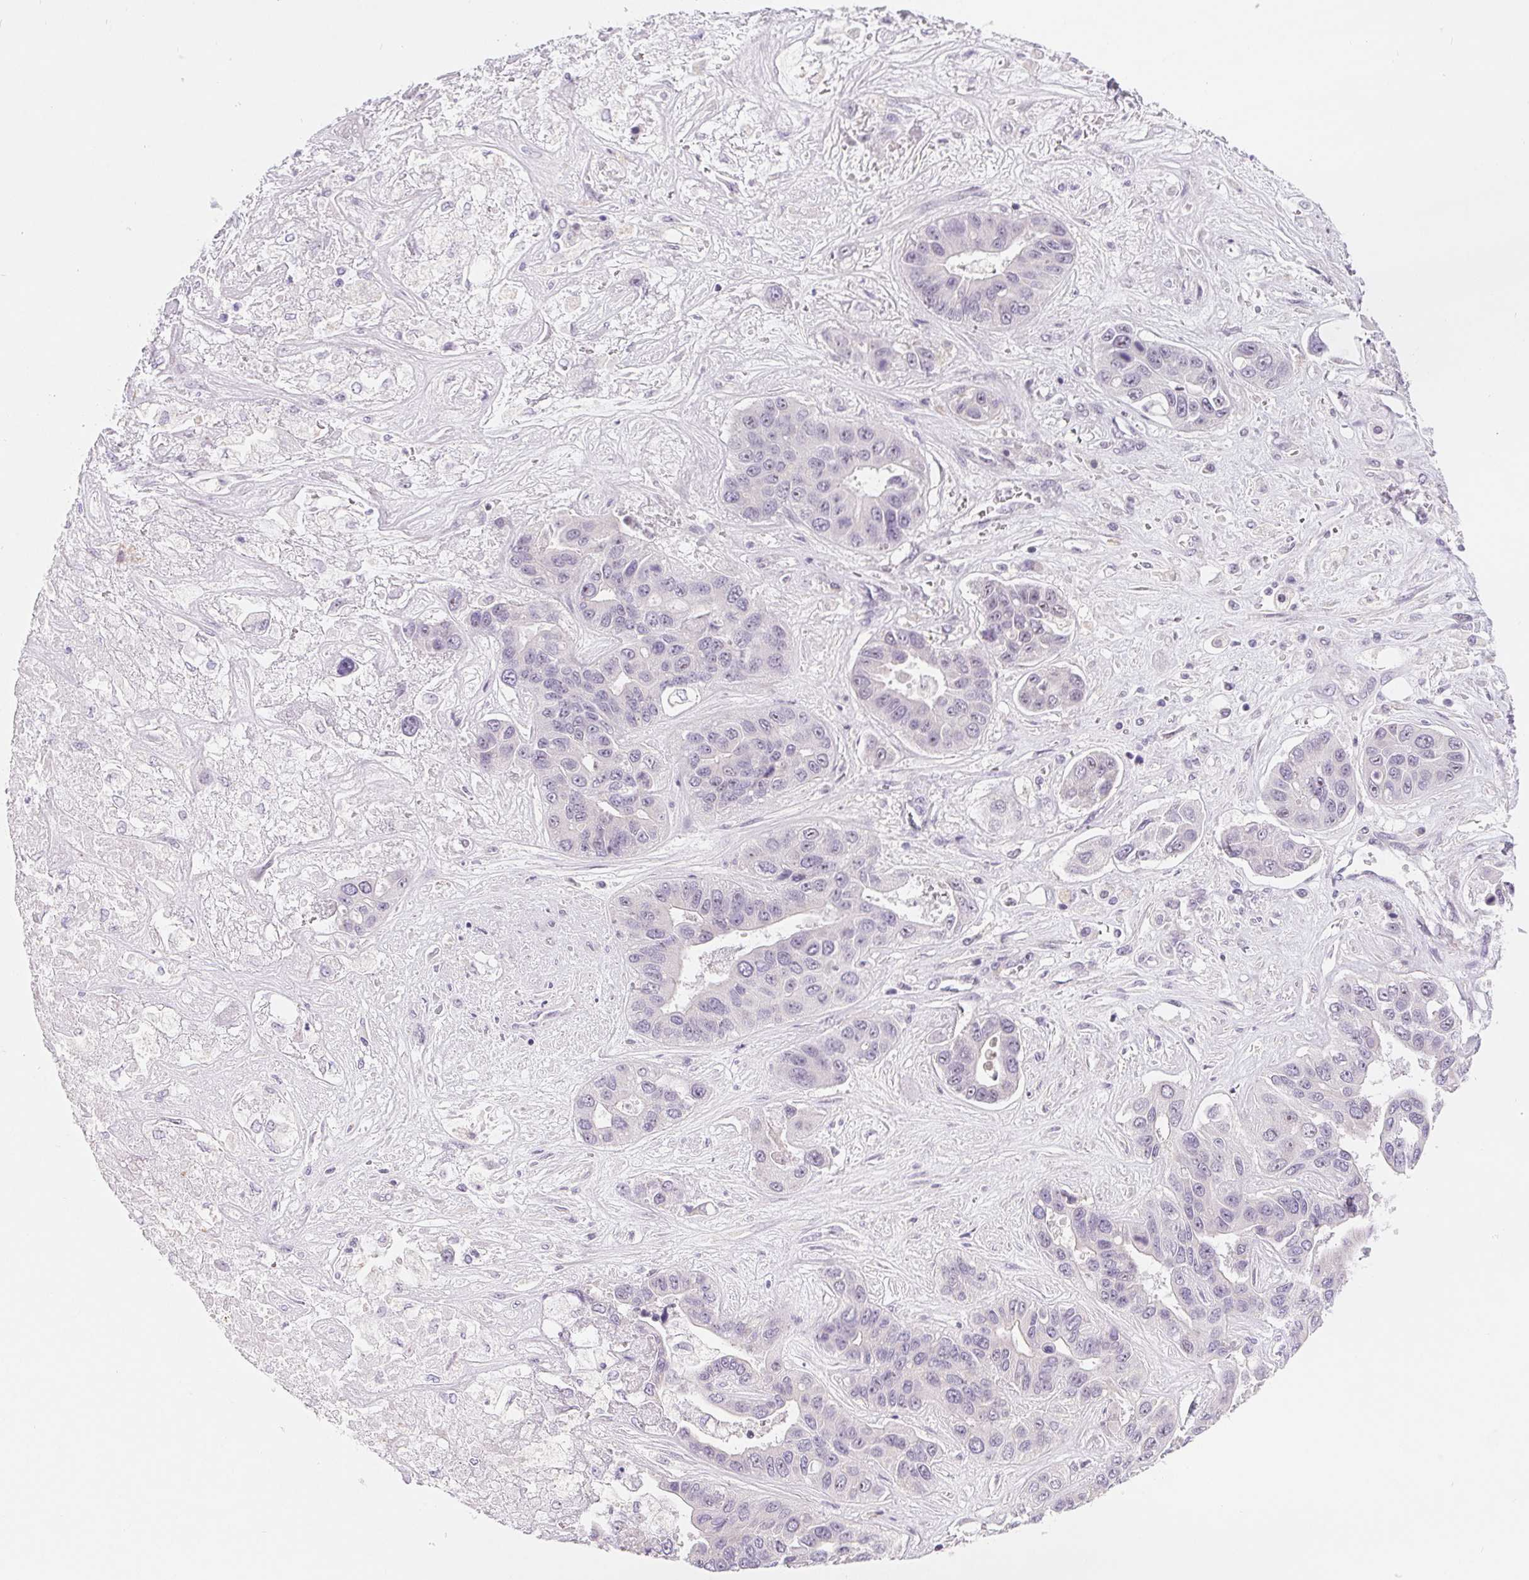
{"staining": {"intensity": "negative", "quantity": "none", "location": "none"}, "tissue": "liver cancer", "cell_type": "Tumor cells", "image_type": "cancer", "snomed": [{"axis": "morphology", "description": "Cholangiocarcinoma"}, {"axis": "topography", "description": "Liver"}], "caption": "Liver cancer (cholangiocarcinoma) stained for a protein using IHC exhibits no positivity tumor cells.", "gene": "LCA5L", "patient": {"sex": "female", "age": 52}}